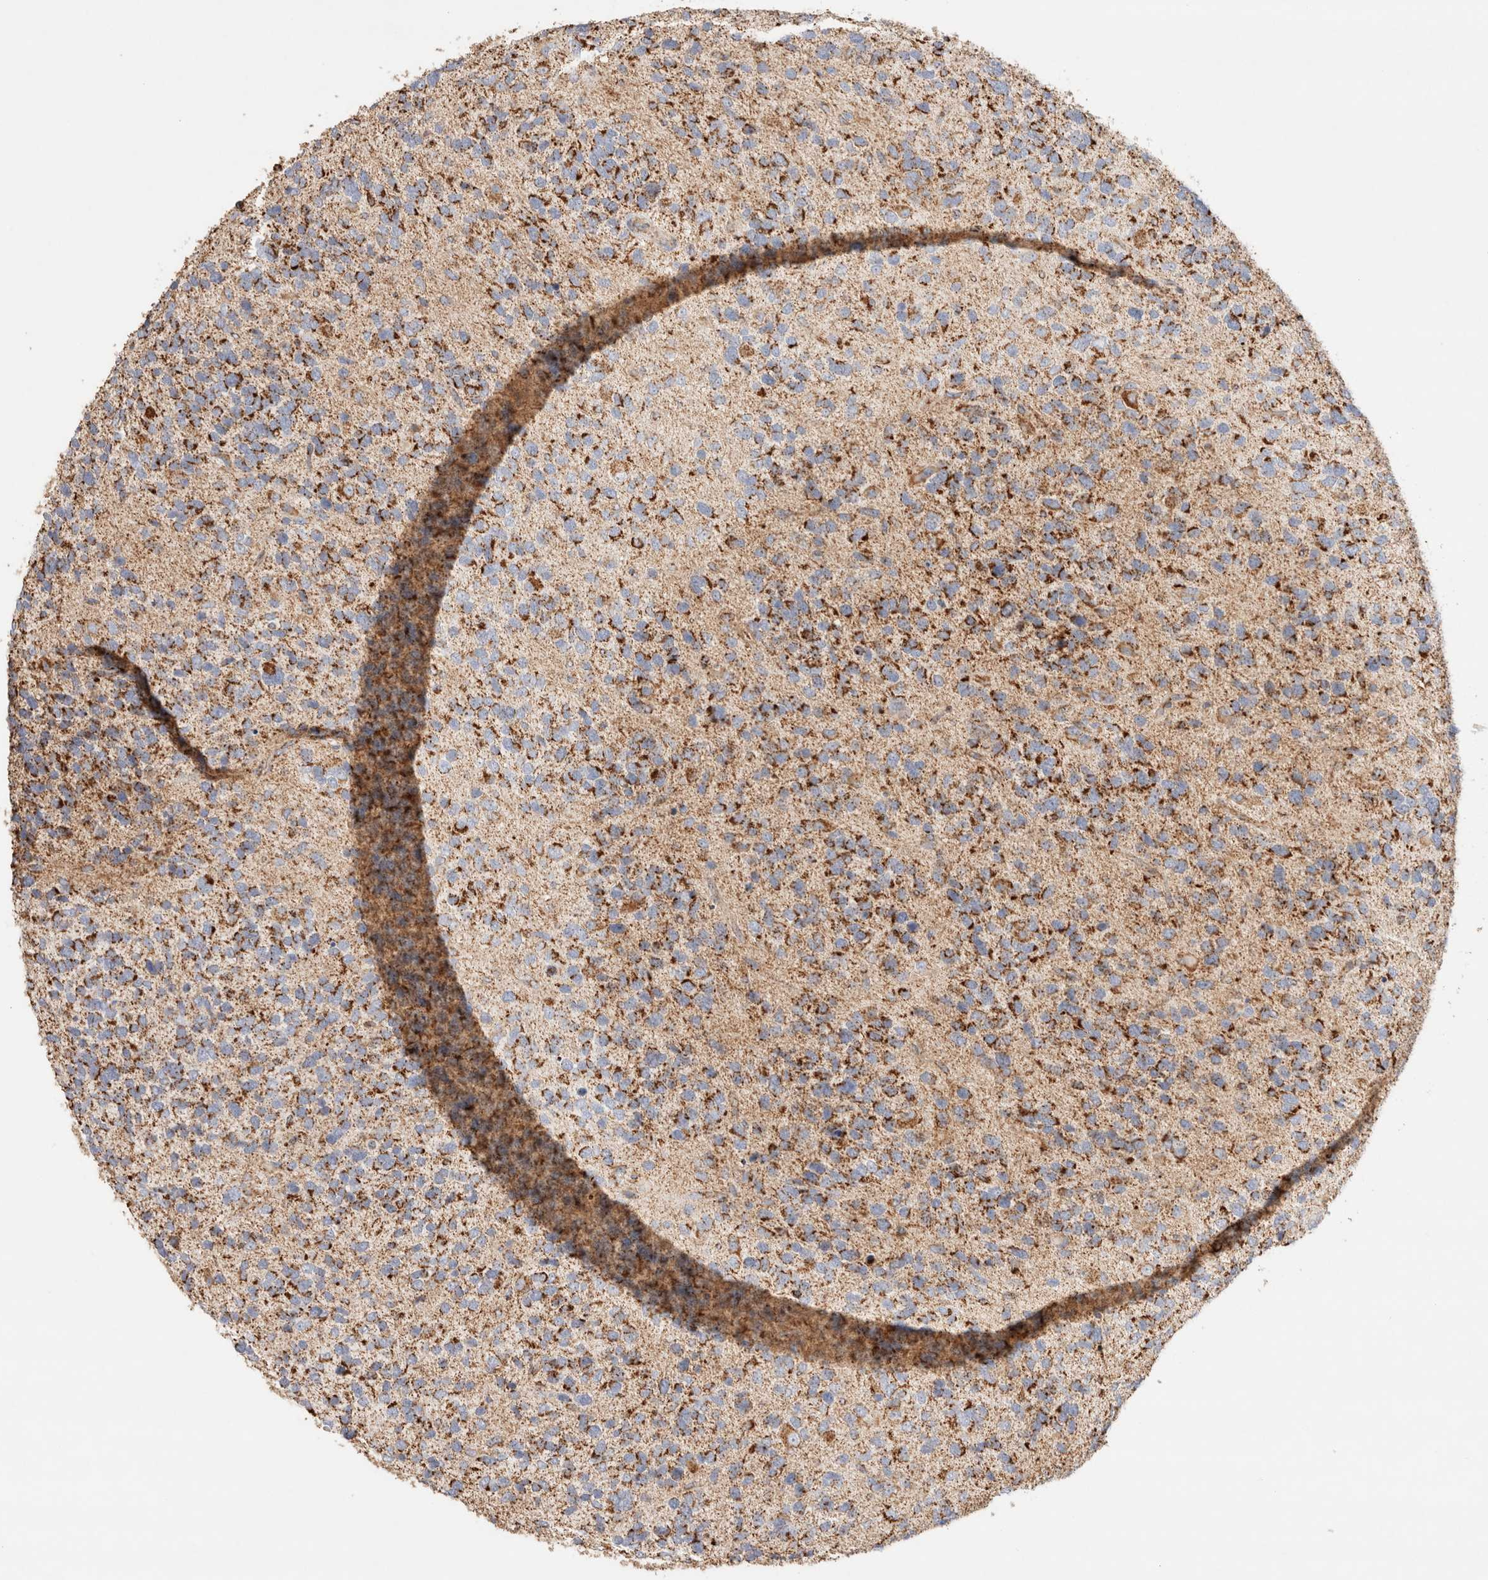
{"staining": {"intensity": "strong", "quantity": ">75%", "location": "cytoplasmic/membranous"}, "tissue": "glioma", "cell_type": "Tumor cells", "image_type": "cancer", "snomed": [{"axis": "morphology", "description": "Glioma, malignant, High grade"}, {"axis": "topography", "description": "Brain"}], "caption": "Immunohistochemistry (IHC) (DAB (3,3'-diaminobenzidine)) staining of human malignant high-grade glioma demonstrates strong cytoplasmic/membranous protein staining in about >75% of tumor cells. (Stains: DAB in brown, nuclei in blue, Microscopy: brightfield microscopy at high magnification).", "gene": "PHB2", "patient": {"sex": "female", "age": 58}}